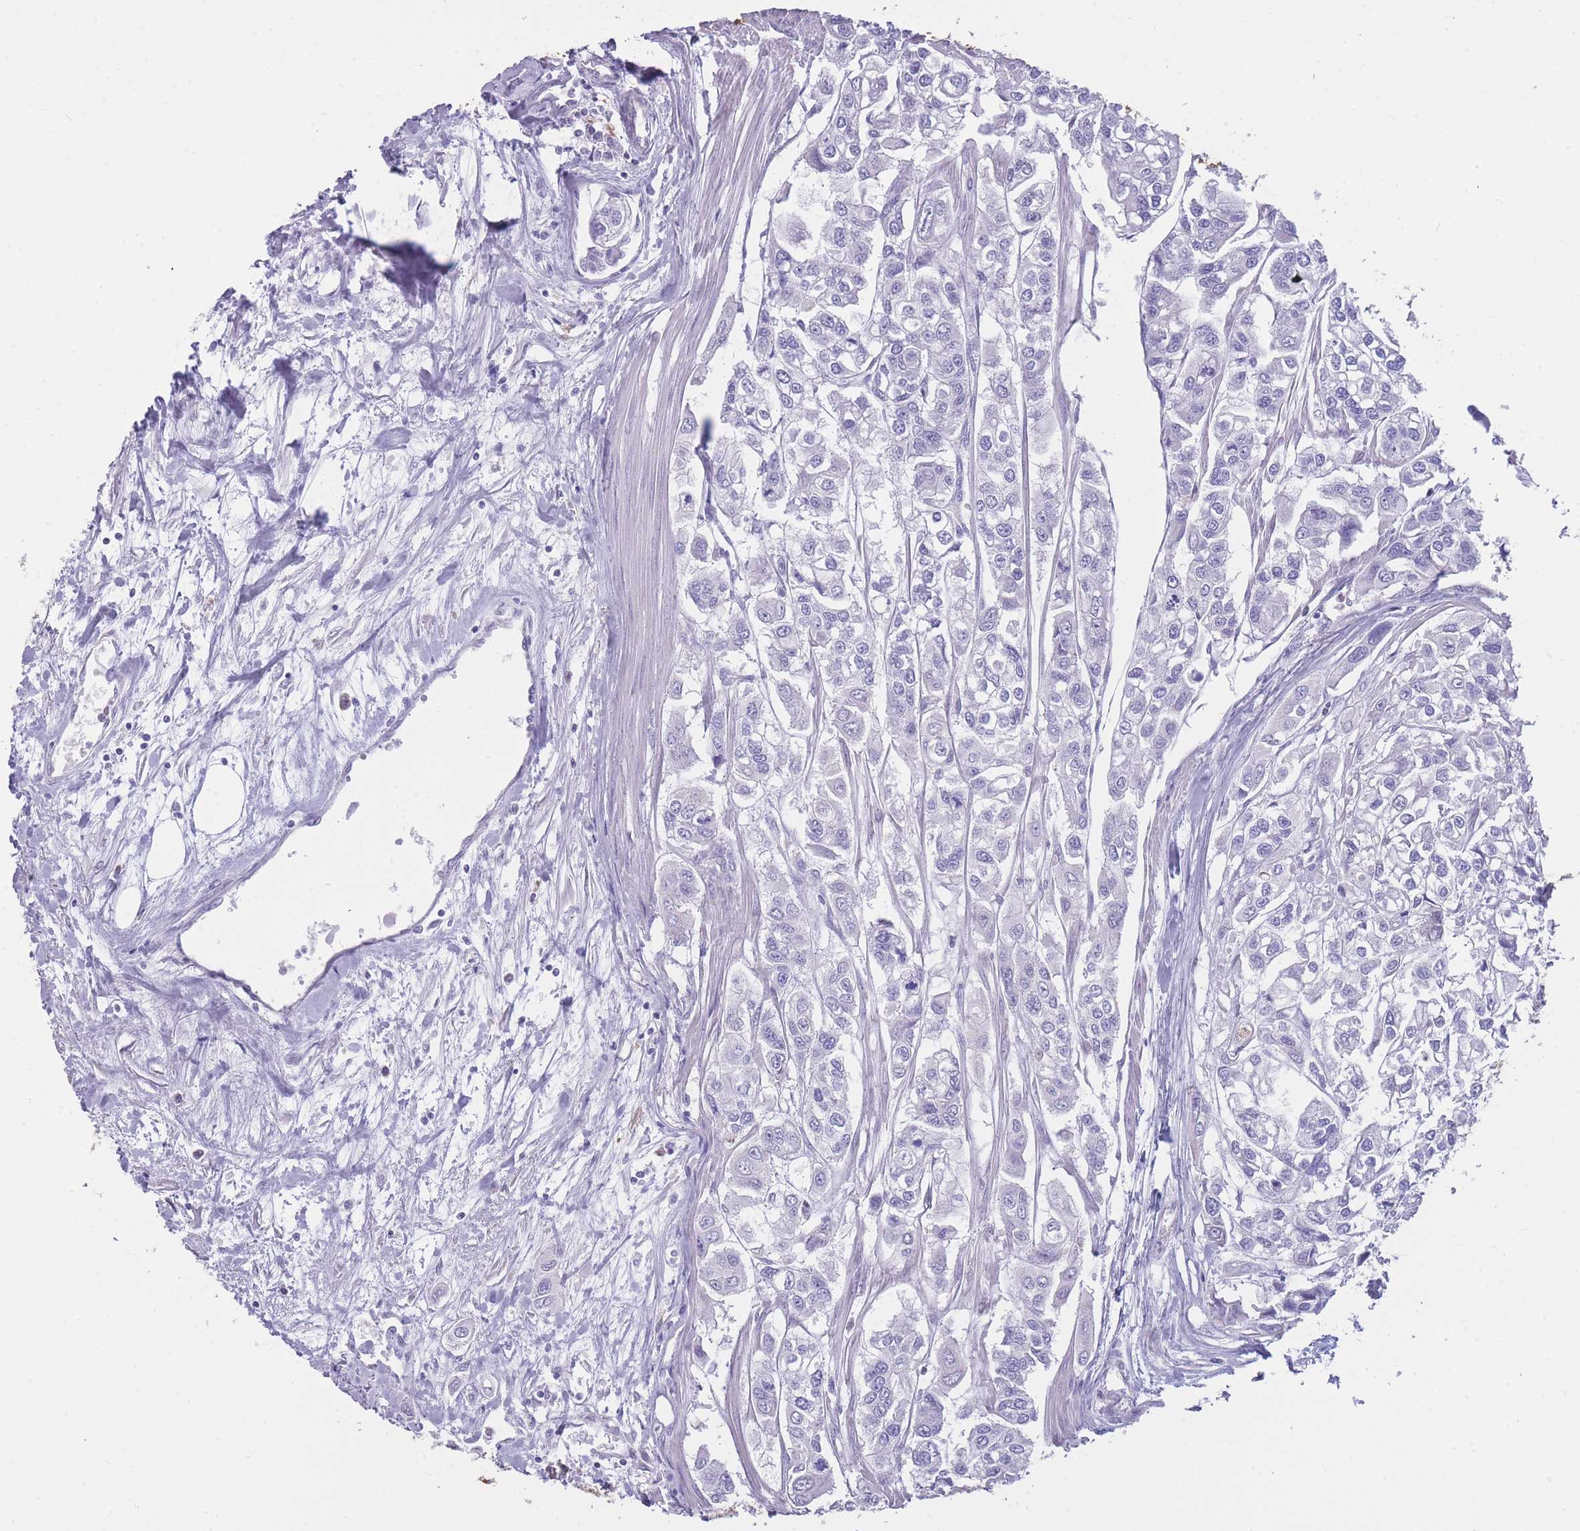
{"staining": {"intensity": "negative", "quantity": "none", "location": "none"}, "tissue": "urothelial cancer", "cell_type": "Tumor cells", "image_type": "cancer", "snomed": [{"axis": "morphology", "description": "Urothelial carcinoma, High grade"}, {"axis": "topography", "description": "Urinary bladder"}], "caption": "Immunohistochemistry image of neoplastic tissue: human urothelial cancer stained with DAB demonstrates no significant protein staining in tumor cells.", "gene": "ZNF662", "patient": {"sex": "male", "age": 67}}